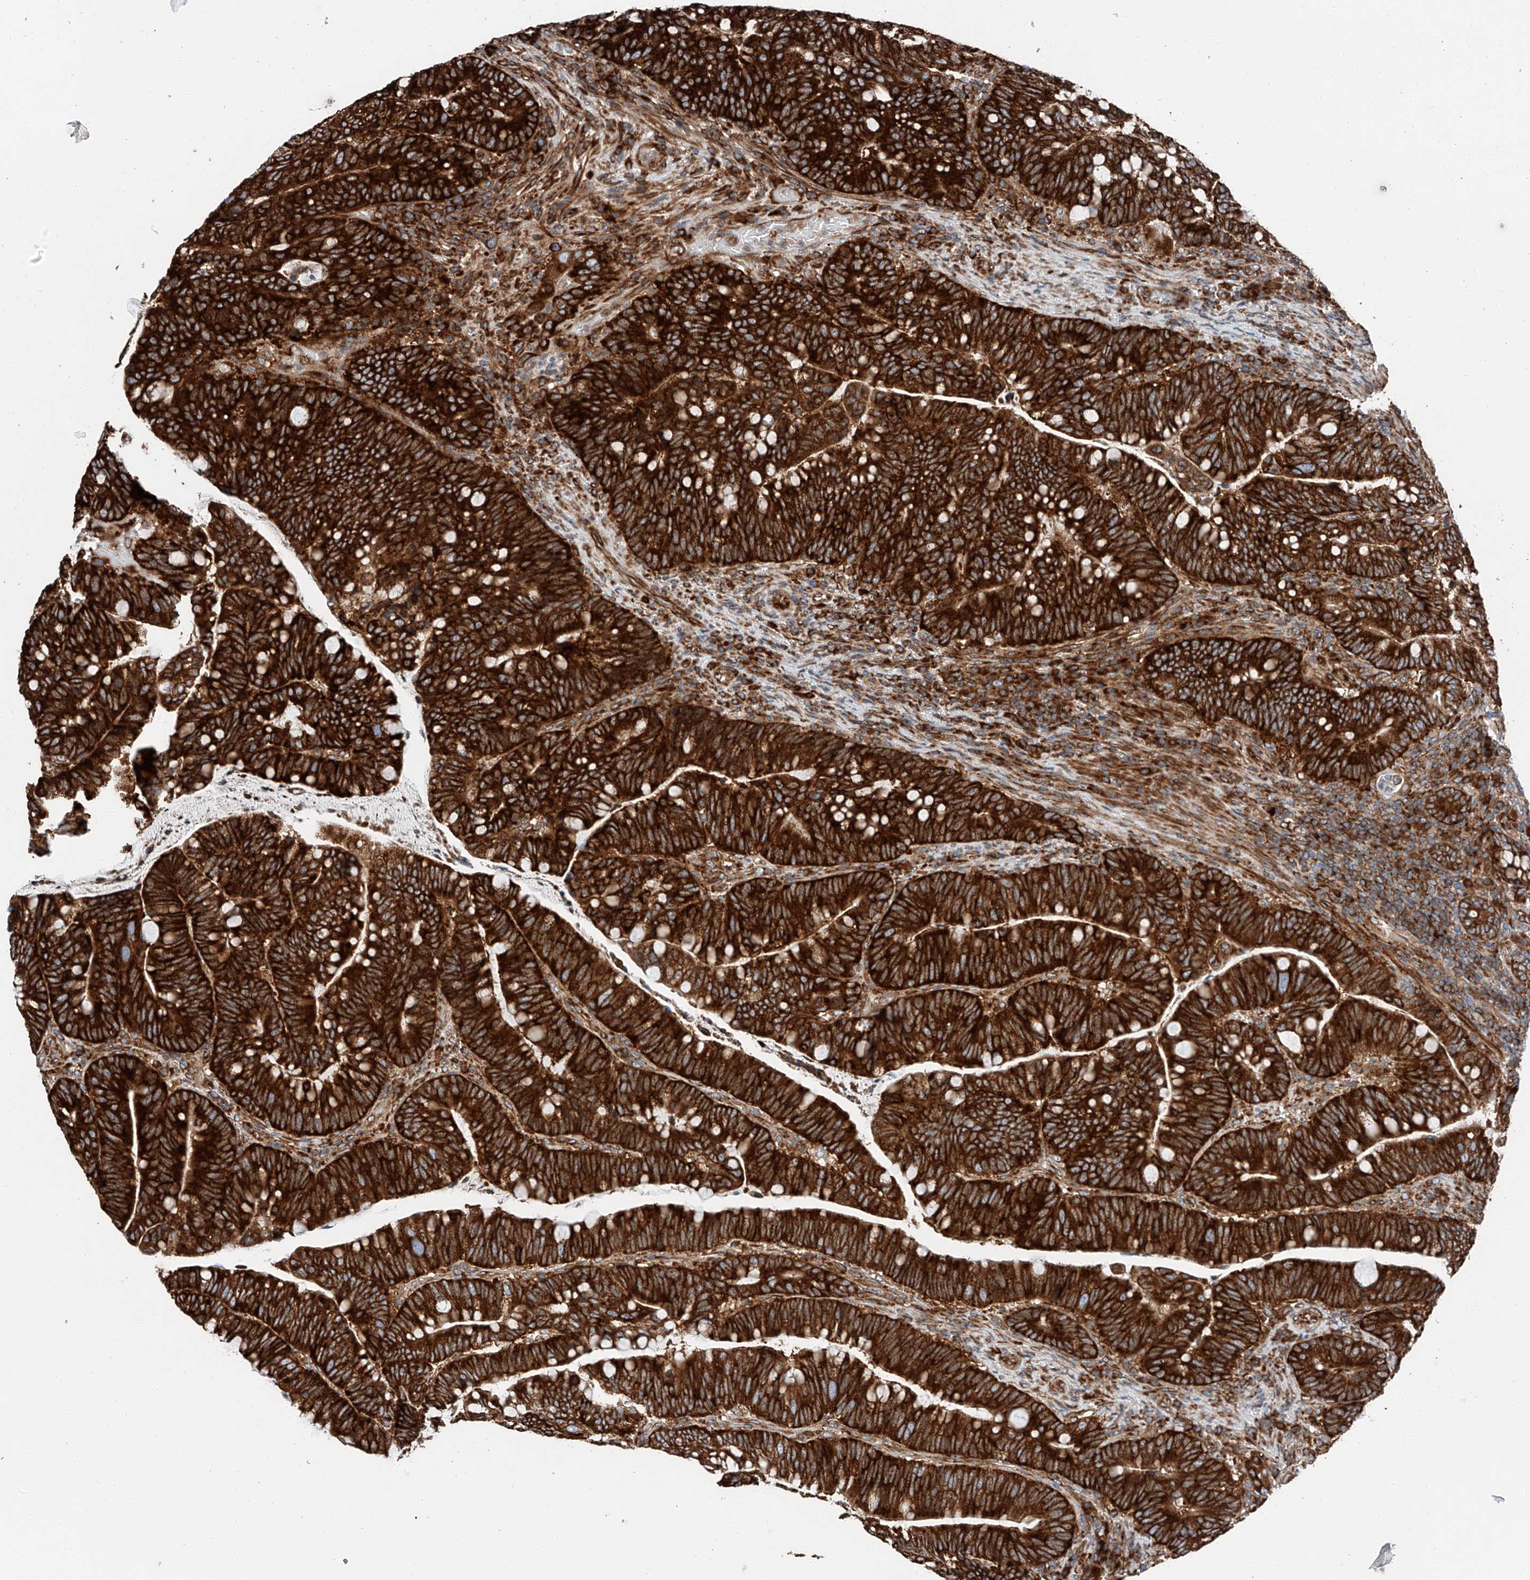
{"staining": {"intensity": "strong", "quantity": ">75%", "location": "cytoplasmic/membranous"}, "tissue": "colorectal cancer", "cell_type": "Tumor cells", "image_type": "cancer", "snomed": [{"axis": "morphology", "description": "Adenocarcinoma, NOS"}, {"axis": "topography", "description": "Colon"}], "caption": "Immunohistochemistry (IHC) image of neoplastic tissue: human colorectal cancer (adenocarcinoma) stained using immunohistochemistry shows high levels of strong protein expression localized specifically in the cytoplasmic/membranous of tumor cells, appearing as a cytoplasmic/membranous brown color.", "gene": "ZC3H15", "patient": {"sex": "female", "age": 66}}